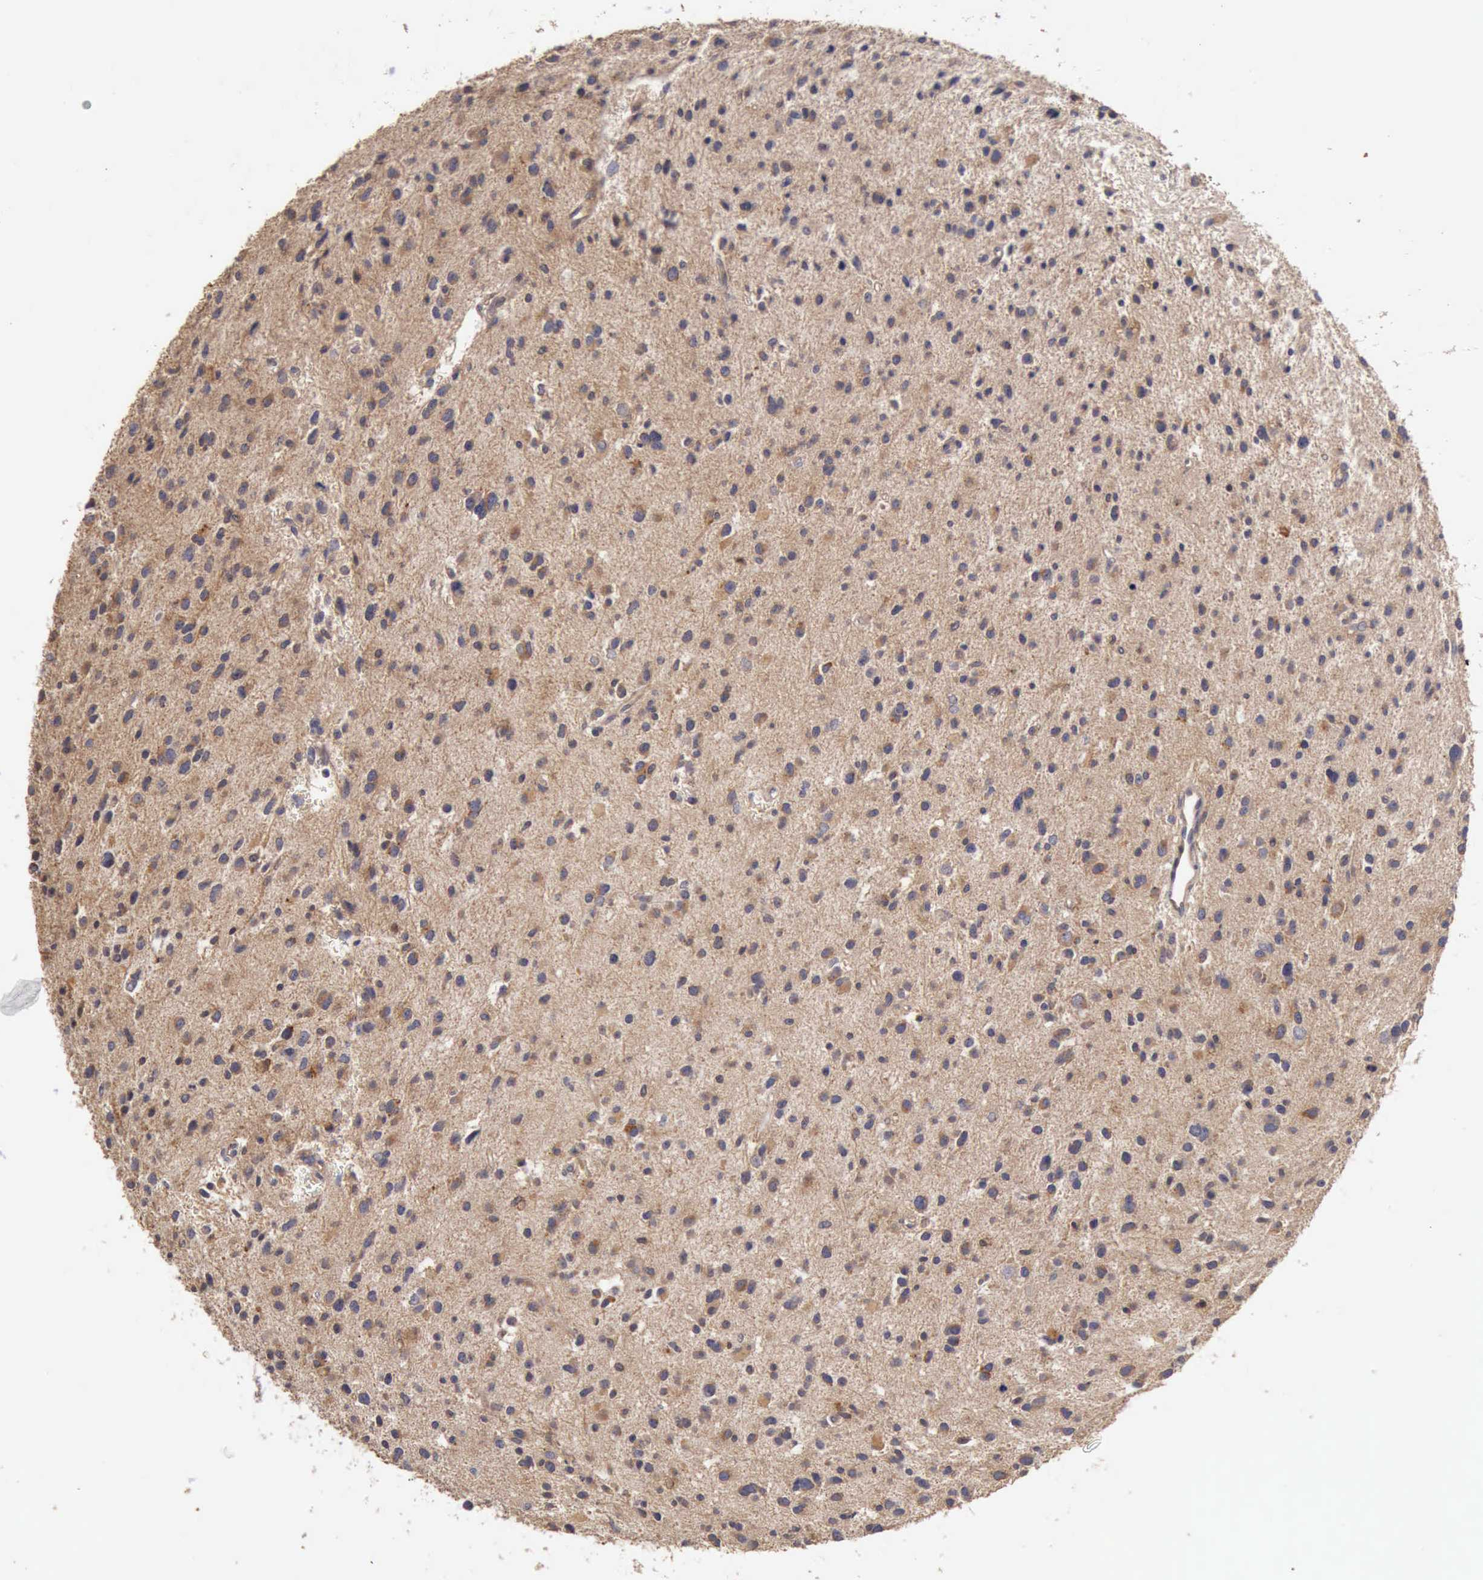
{"staining": {"intensity": "negative", "quantity": "none", "location": "none"}, "tissue": "glioma", "cell_type": "Tumor cells", "image_type": "cancer", "snomed": [{"axis": "morphology", "description": "Glioma, malignant, Low grade"}, {"axis": "topography", "description": "Brain"}], "caption": "Immunohistochemistry histopathology image of neoplastic tissue: human glioma stained with DAB (3,3'-diaminobenzidine) demonstrates no significant protein expression in tumor cells.", "gene": "BMX", "patient": {"sex": "female", "age": 46}}